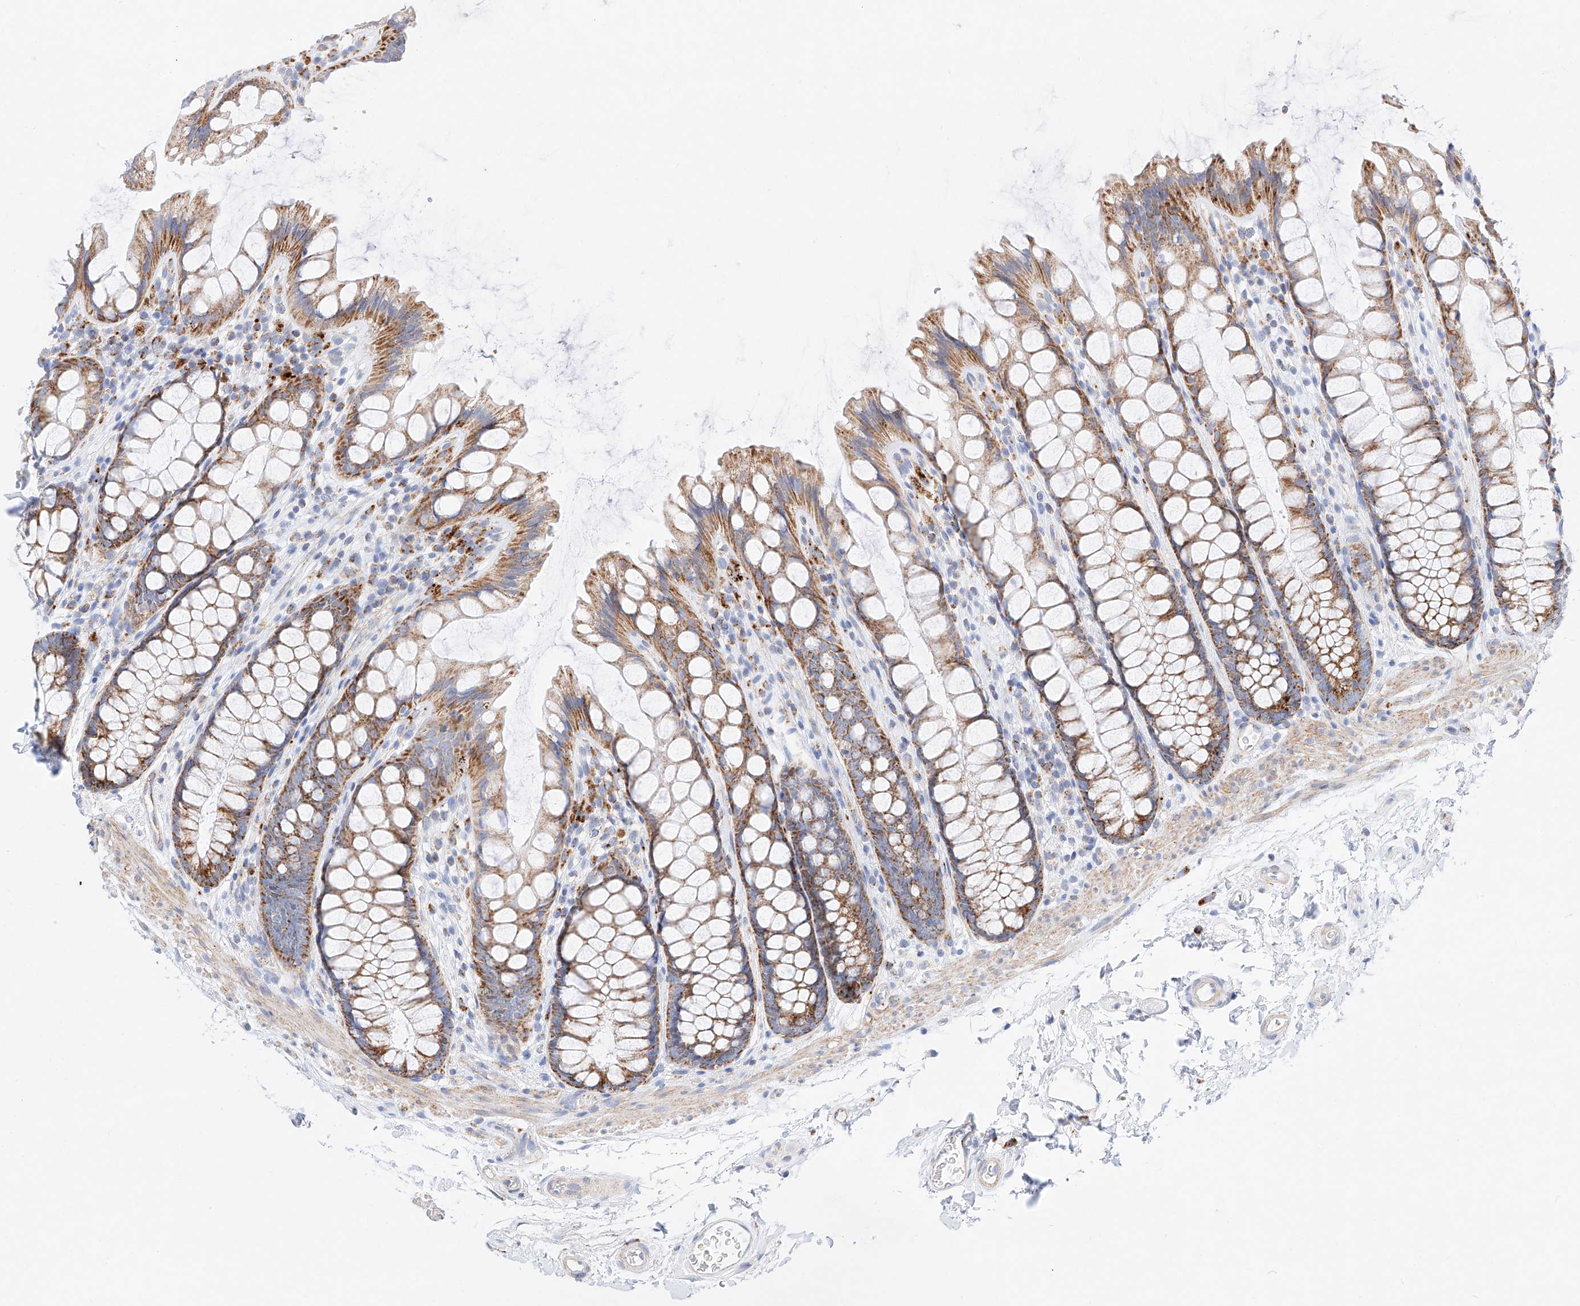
{"staining": {"intensity": "moderate", "quantity": ">75%", "location": "cytoplasmic/membranous"}, "tissue": "rectum", "cell_type": "Glandular cells", "image_type": "normal", "snomed": [{"axis": "morphology", "description": "Normal tissue, NOS"}, {"axis": "topography", "description": "Rectum"}], "caption": "The histopathology image displays a brown stain indicating the presence of a protein in the cytoplasmic/membranous of glandular cells in rectum. Using DAB (3,3'-diaminobenzidine) (brown) and hematoxylin (blue) stains, captured at high magnification using brightfield microscopy.", "gene": "C6orf62", "patient": {"sex": "female", "age": 65}}